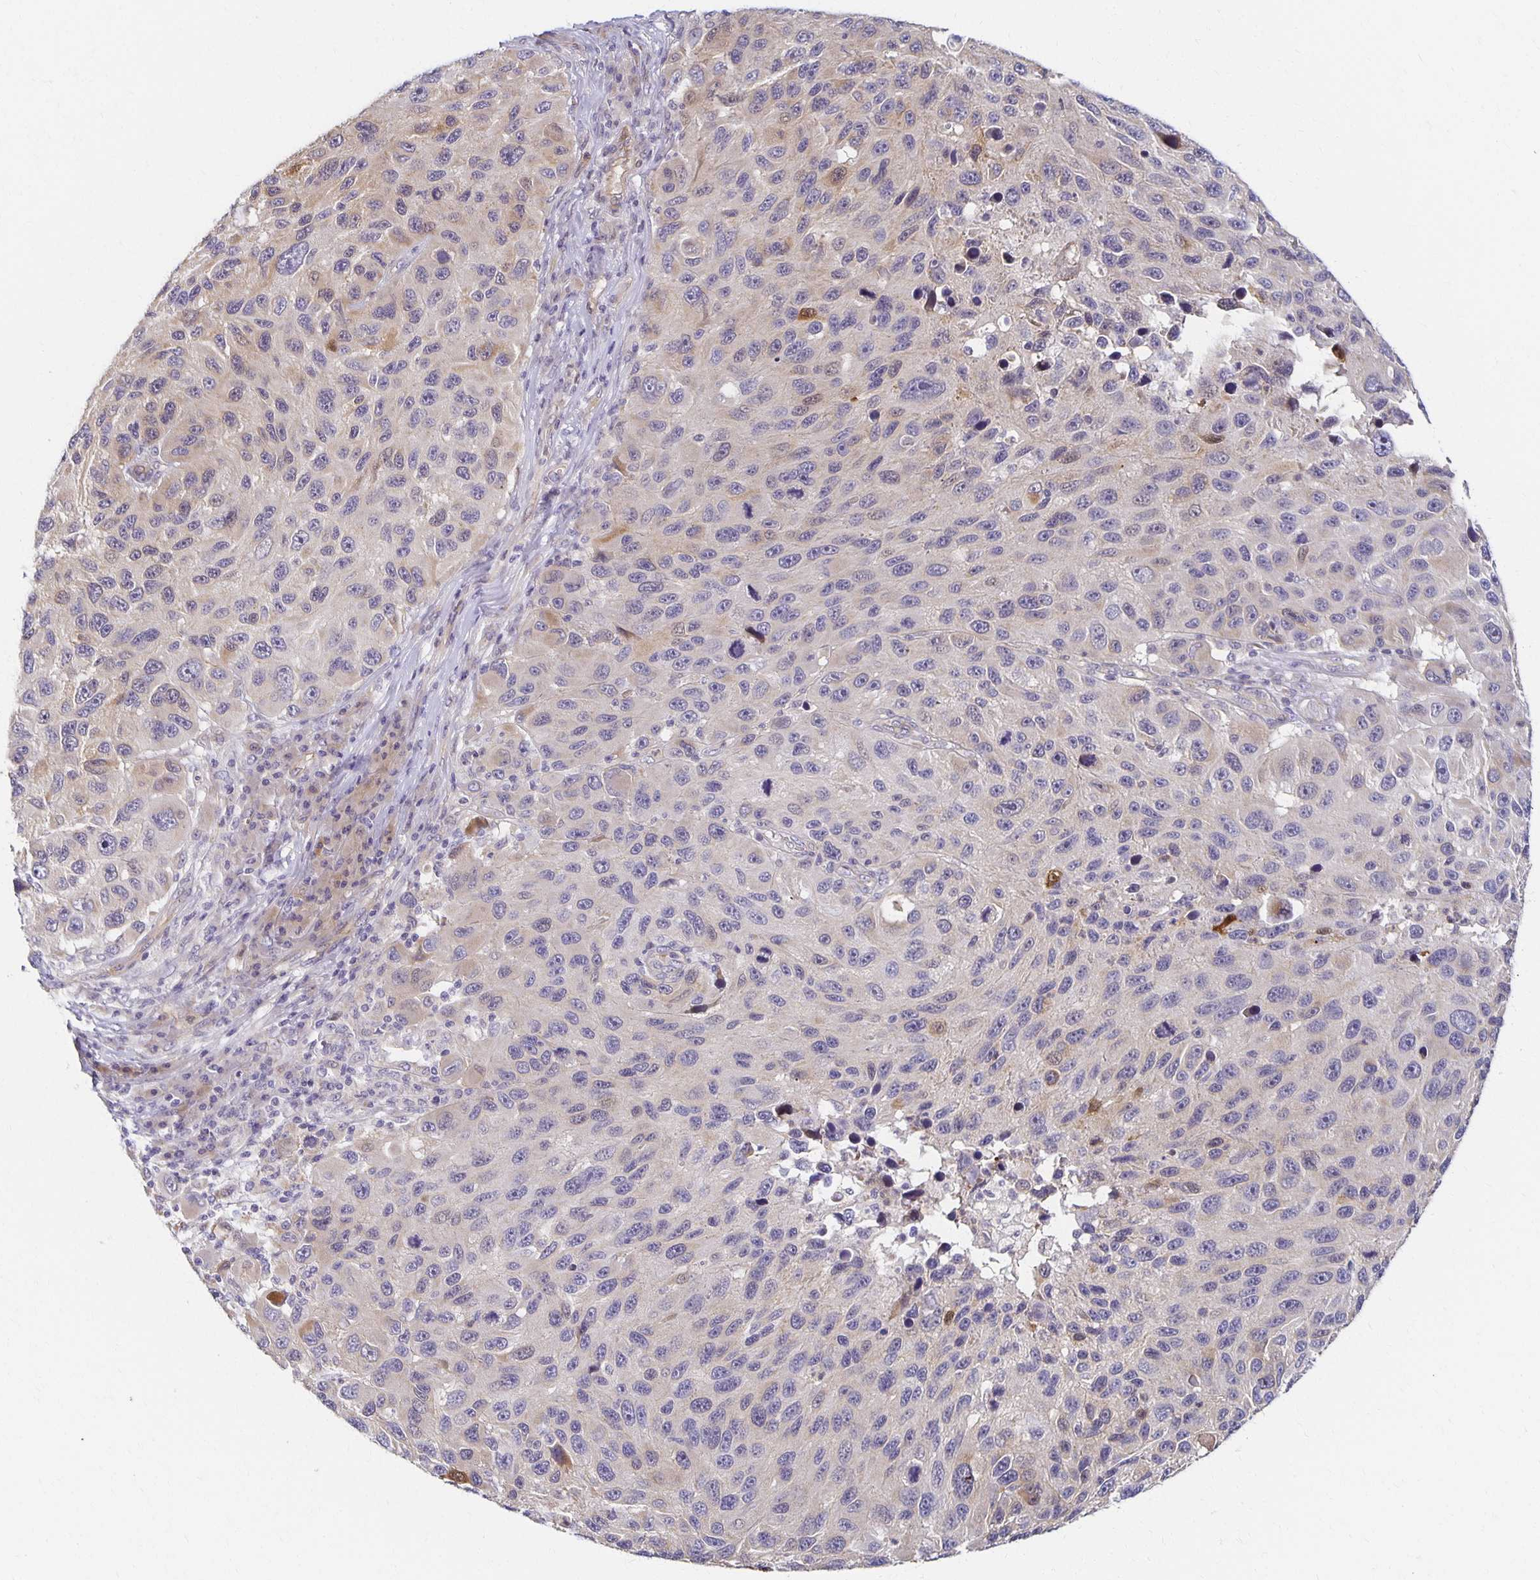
{"staining": {"intensity": "weak", "quantity": "<25%", "location": "cytoplasmic/membranous"}, "tissue": "melanoma", "cell_type": "Tumor cells", "image_type": "cancer", "snomed": [{"axis": "morphology", "description": "Malignant melanoma, NOS"}, {"axis": "topography", "description": "Skin"}], "caption": "There is no significant expression in tumor cells of malignant melanoma.", "gene": "SORL1", "patient": {"sex": "male", "age": 53}}